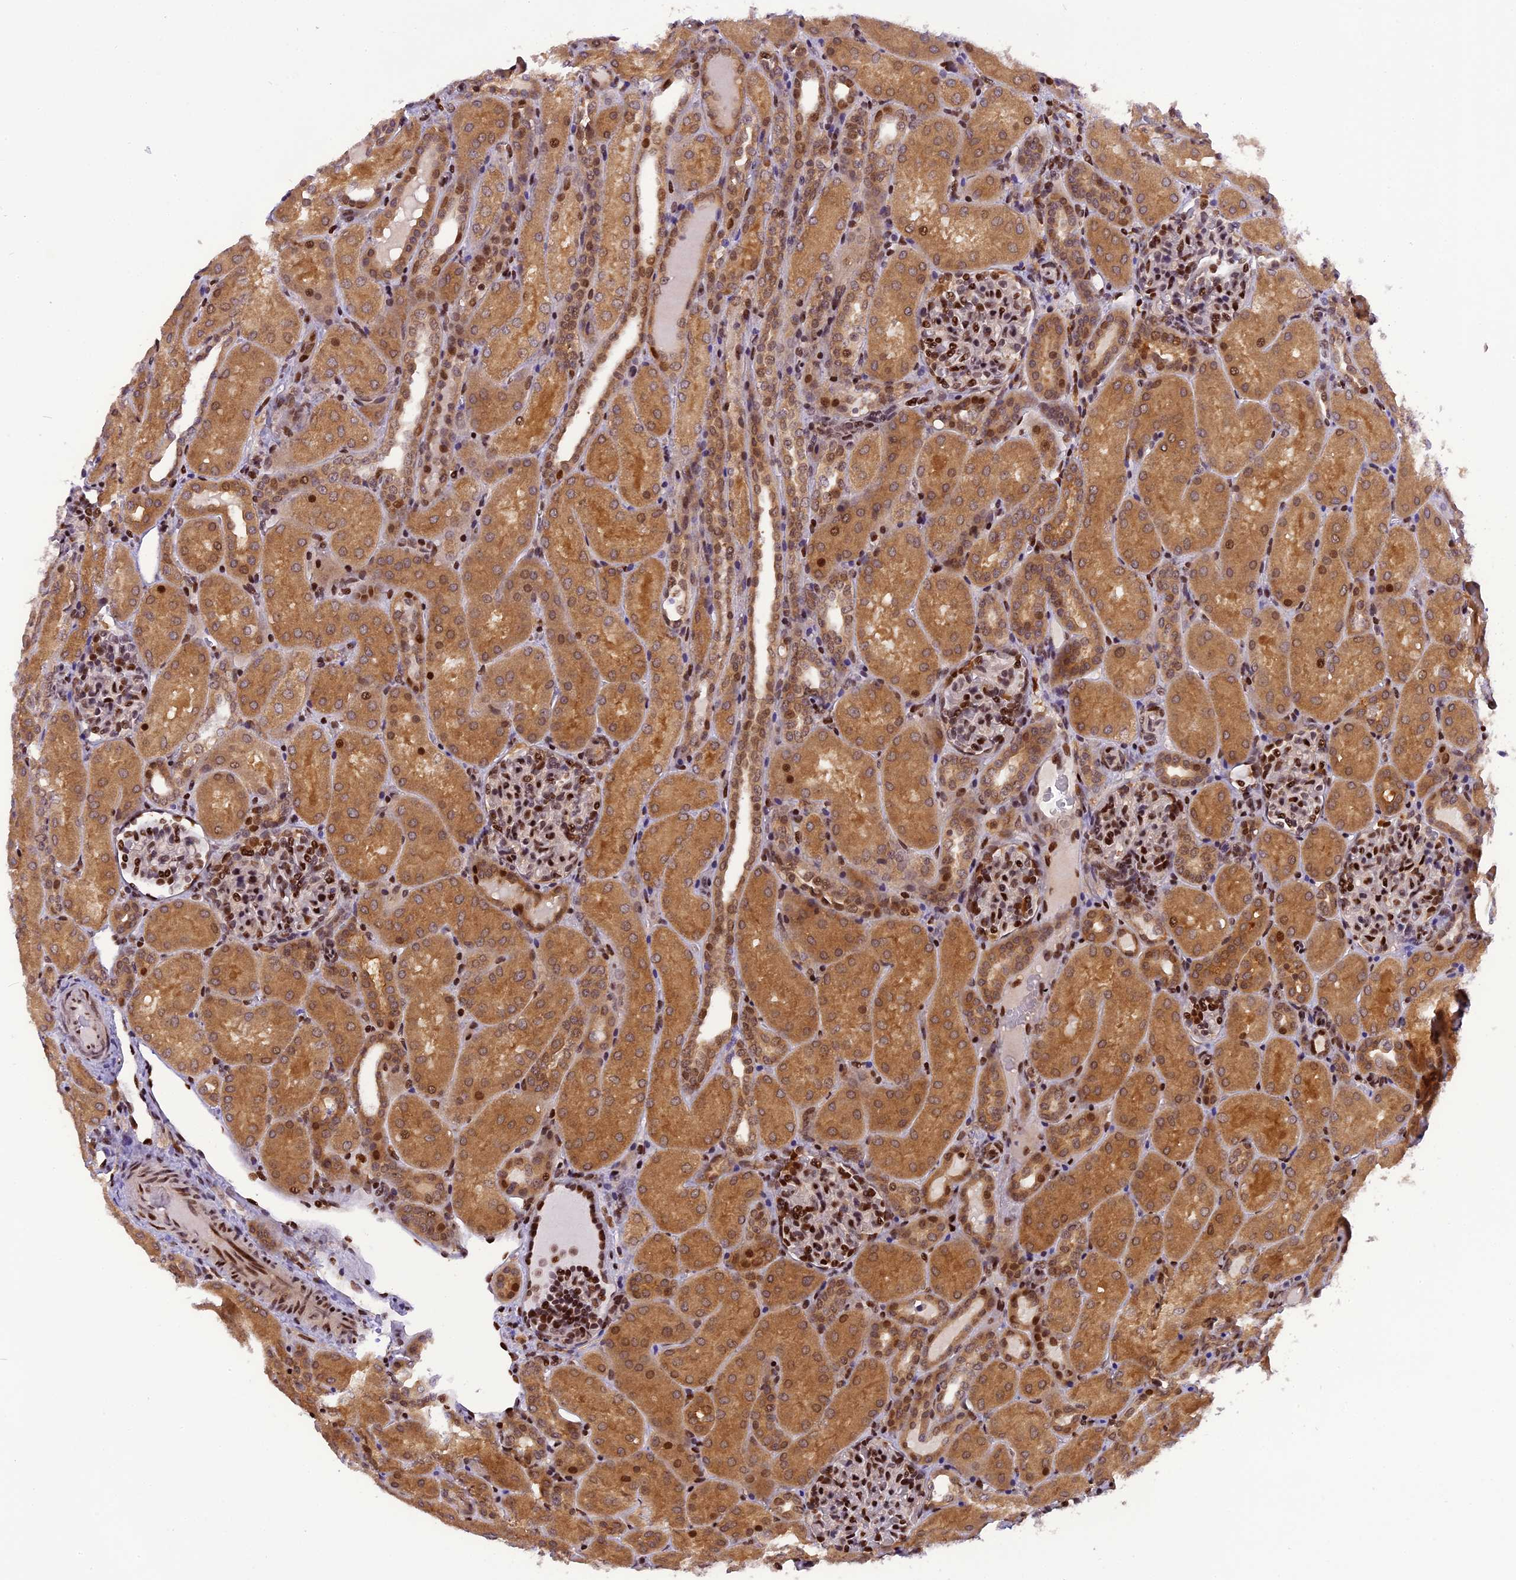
{"staining": {"intensity": "strong", "quantity": "25%-75%", "location": "nuclear"}, "tissue": "kidney", "cell_type": "Cells in glomeruli", "image_type": "normal", "snomed": [{"axis": "morphology", "description": "Normal tissue, NOS"}, {"axis": "topography", "description": "Kidney"}], "caption": "Approximately 25%-75% of cells in glomeruli in unremarkable kidney reveal strong nuclear protein staining as visualized by brown immunohistochemical staining.", "gene": "RABGGTA", "patient": {"sex": "male", "age": 1}}